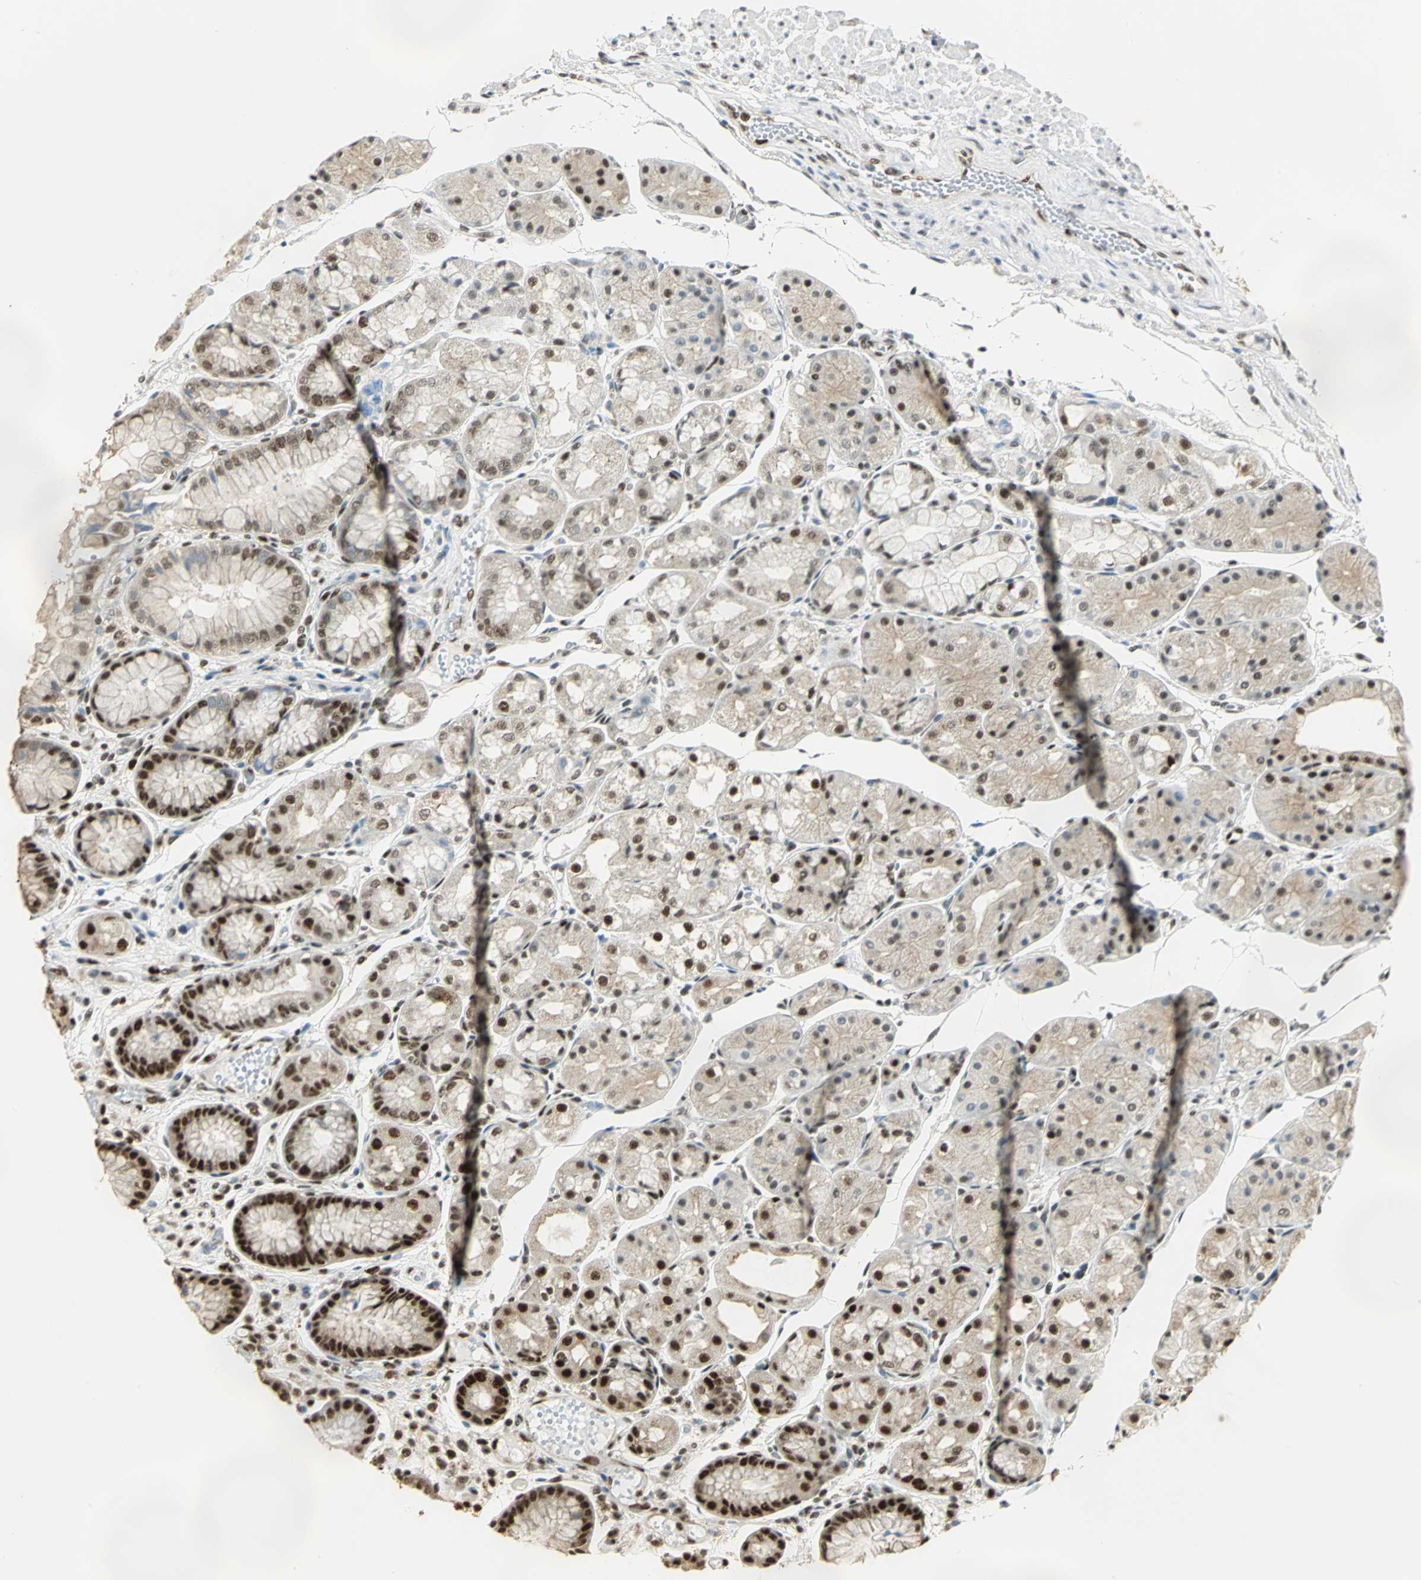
{"staining": {"intensity": "moderate", "quantity": "25%-75%", "location": "cytoplasmic/membranous,nuclear"}, "tissue": "stomach", "cell_type": "Glandular cells", "image_type": "normal", "snomed": [{"axis": "morphology", "description": "Normal tissue, NOS"}, {"axis": "topography", "description": "Stomach, upper"}], "caption": "This photomicrograph reveals immunohistochemistry (IHC) staining of benign human stomach, with medium moderate cytoplasmic/membranous,nuclear staining in about 25%-75% of glandular cells.", "gene": "DDX5", "patient": {"sex": "male", "age": 72}}